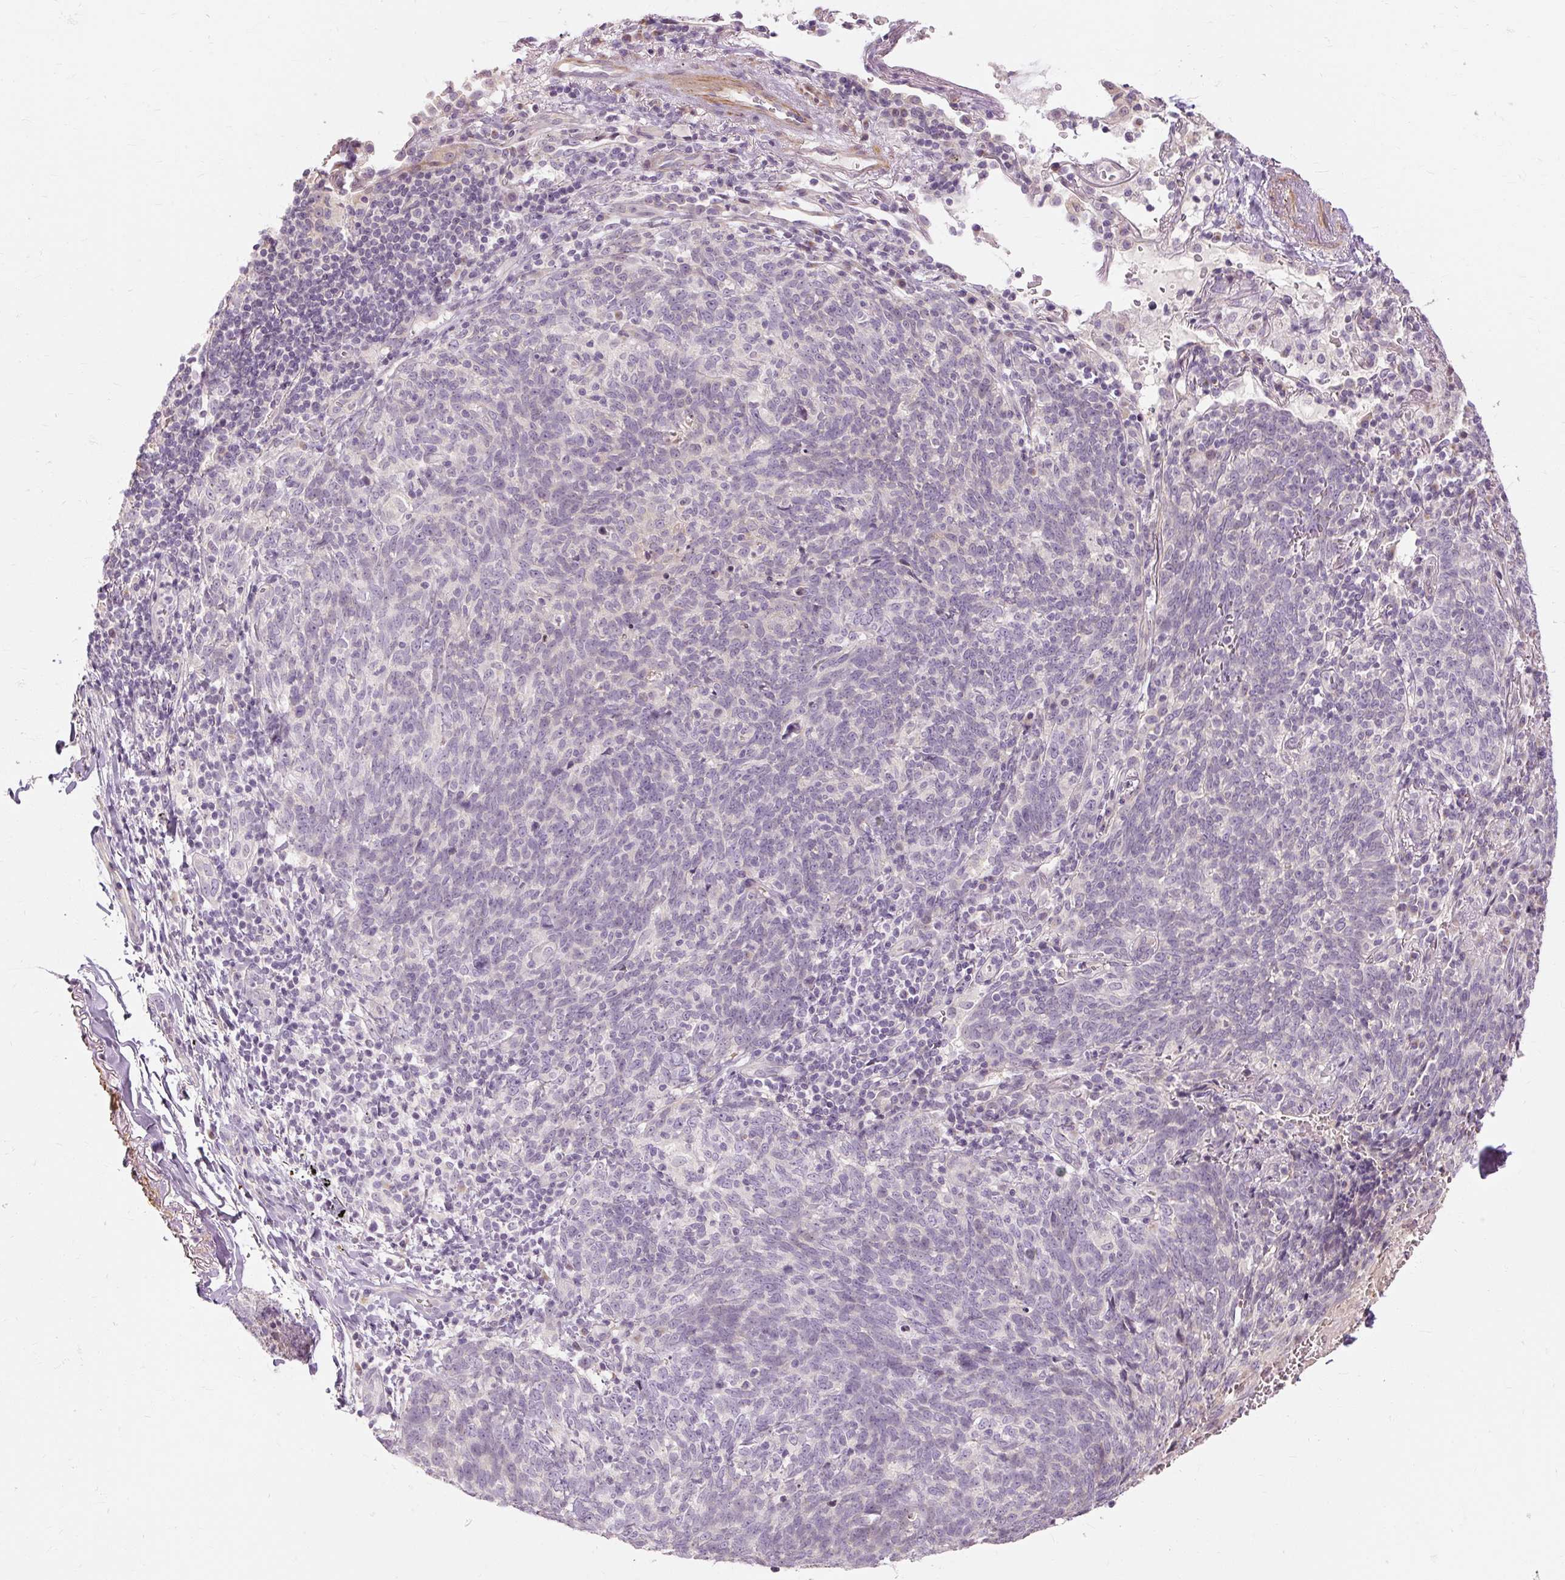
{"staining": {"intensity": "negative", "quantity": "none", "location": "none"}, "tissue": "lung cancer", "cell_type": "Tumor cells", "image_type": "cancer", "snomed": [{"axis": "morphology", "description": "Squamous cell carcinoma, NOS"}, {"axis": "topography", "description": "Lung"}], "caption": "IHC histopathology image of human lung squamous cell carcinoma stained for a protein (brown), which demonstrates no expression in tumor cells.", "gene": "CAPN3", "patient": {"sex": "female", "age": 72}}